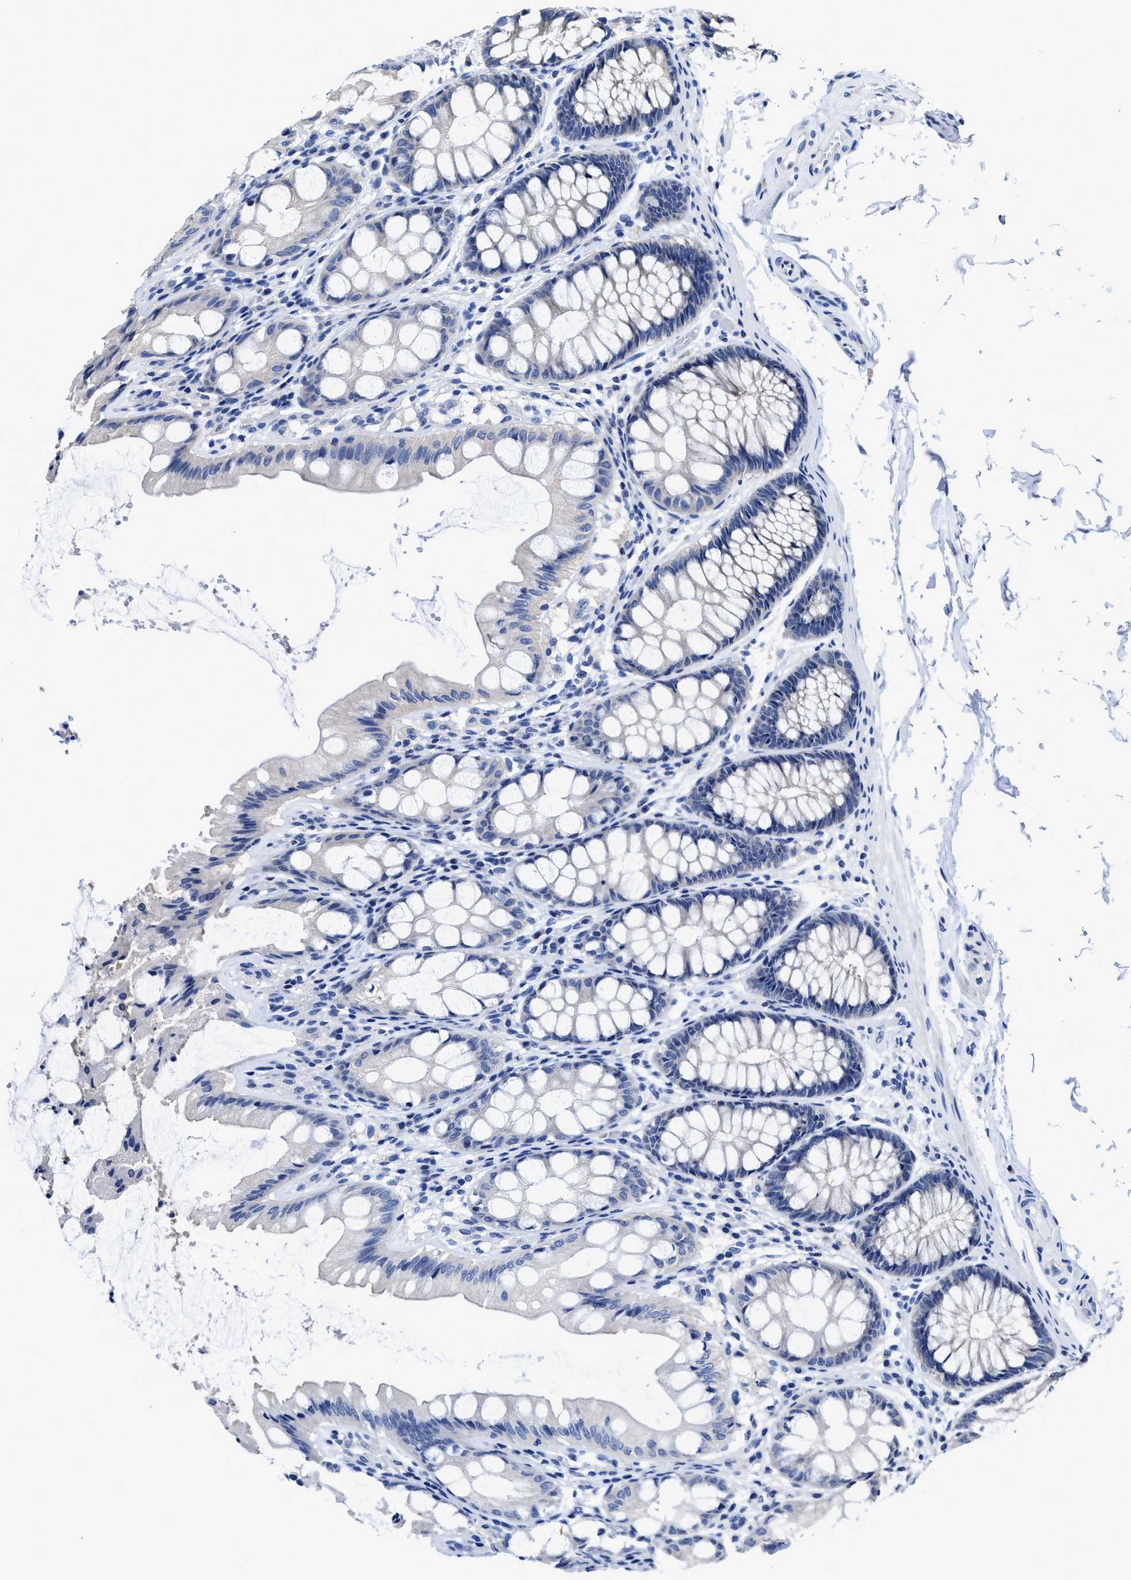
{"staining": {"intensity": "negative", "quantity": "none", "location": "none"}, "tissue": "colon", "cell_type": "Endothelial cells", "image_type": "normal", "snomed": [{"axis": "morphology", "description": "Normal tissue, NOS"}, {"axis": "topography", "description": "Colon"}], "caption": "Immunohistochemistry (IHC) micrograph of normal colon: human colon stained with DAB reveals no significant protein positivity in endothelial cells.", "gene": "HOOK1", "patient": {"sex": "male", "age": 47}}